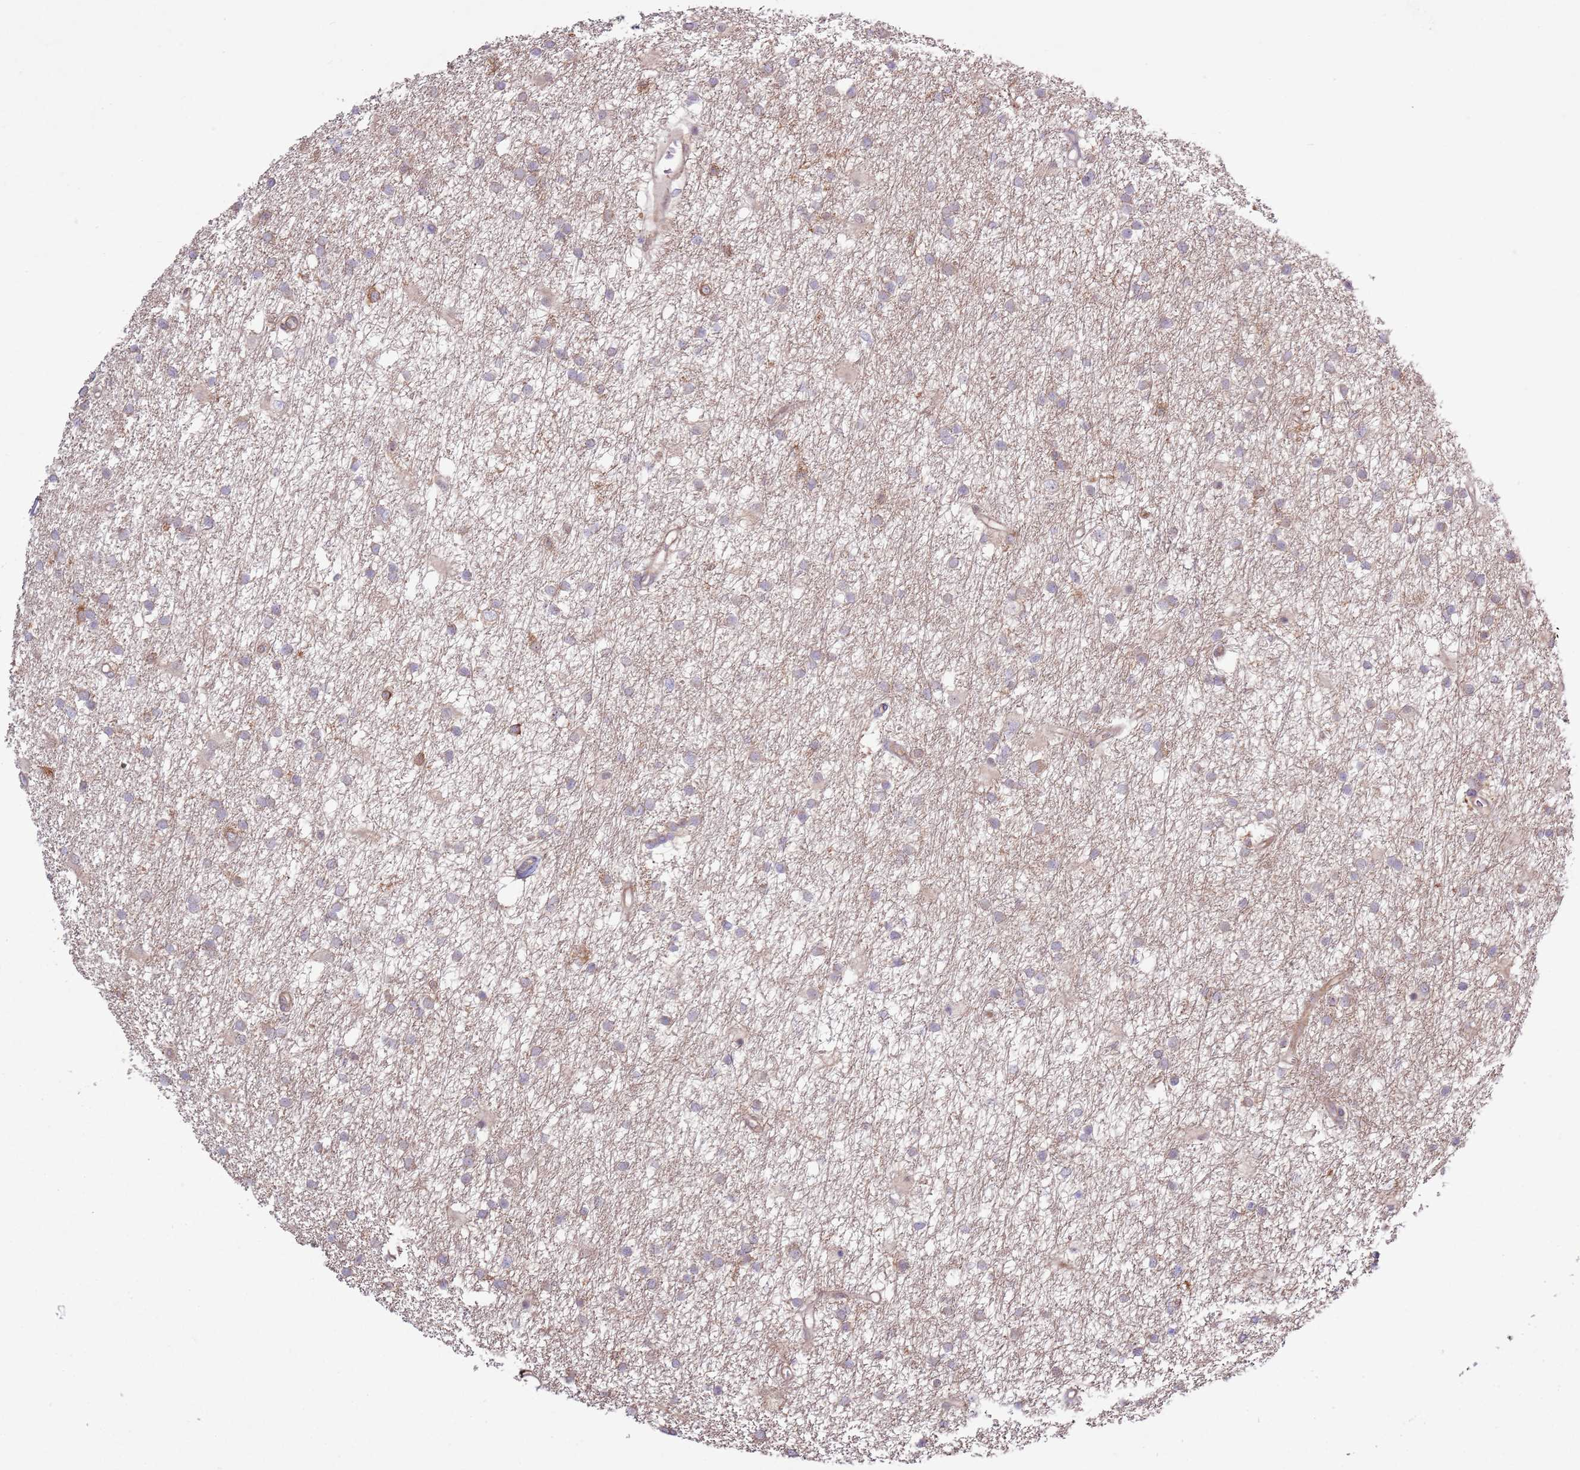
{"staining": {"intensity": "weak", "quantity": "25%-75%", "location": "cytoplasmic/membranous"}, "tissue": "glioma", "cell_type": "Tumor cells", "image_type": "cancer", "snomed": [{"axis": "morphology", "description": "Glioma, malignant, High grade"}, {"axis": "topography", "description": "Brain"}], "caption": "Weak cytoplasmic/membranous positivity for a protein is seen in about 25%-75% of tumor cells of glioma using immunohistochemistry.", "gene": "LPIN2", "patient": {"sex": "male", "age": 77}}